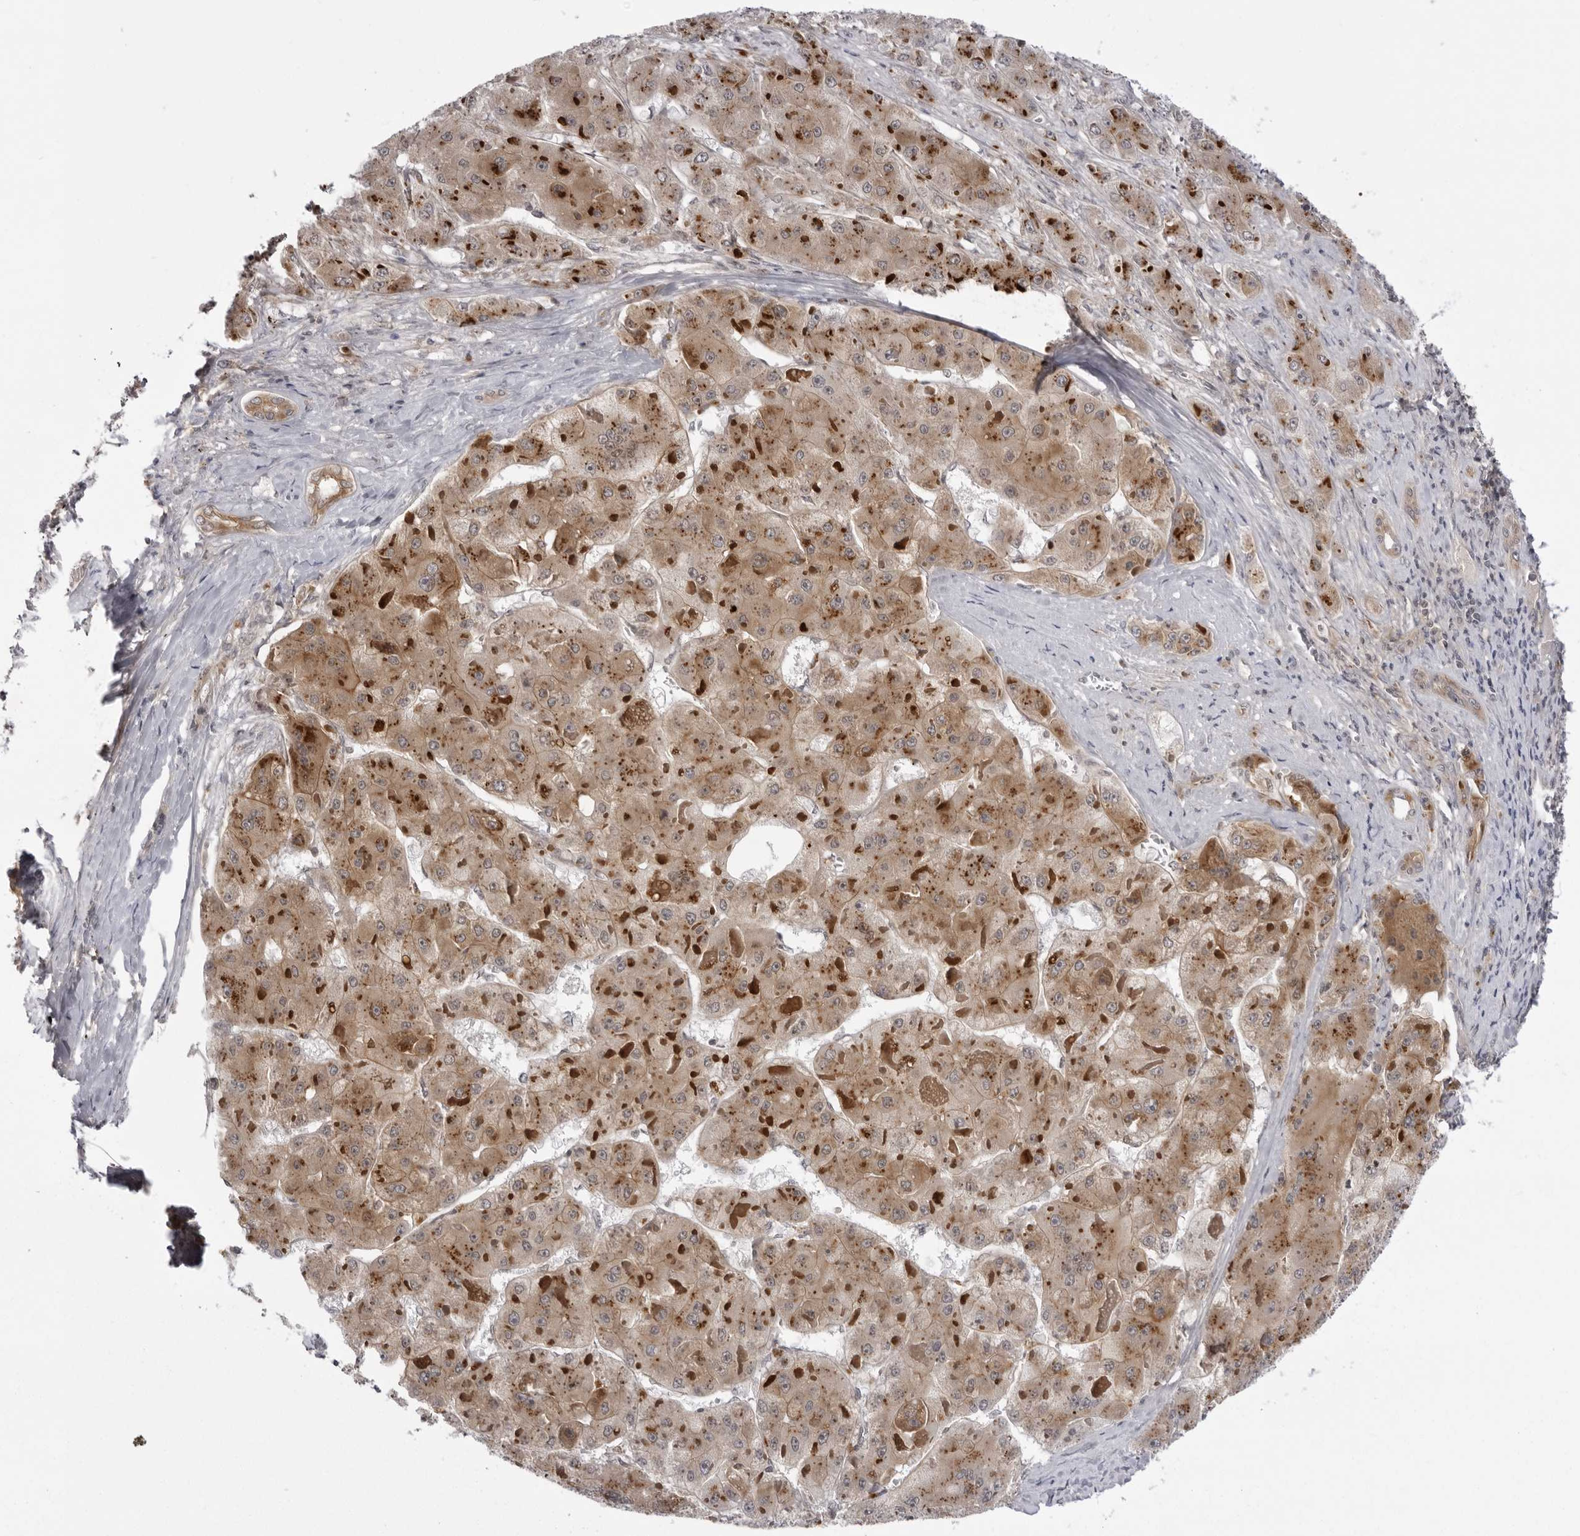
{"staining": {"intensity": "moderate", "quantity": ">75%", "location": "cytoplasmic/membranous"}, "tissue": "liver cancer", "cell_type": "Tumor cells", "image_type": "cancer", "snomed": [{"axis": "morphology", "description": "Carcinoma, Hepatocellular, NOS"}, {"axis": "topography", "description": "Liver"}], "caption": "An immunohistochemistry (IHC) micrograph of tumor tissue is shown. Protein staining in brown shows moderate cytoplasmic/membranous positivity in liver cancer (hepatocellular carcinoma) within tumor cells.", "gene": "USP43", "patient": {"sex": "female", "age": 73}}